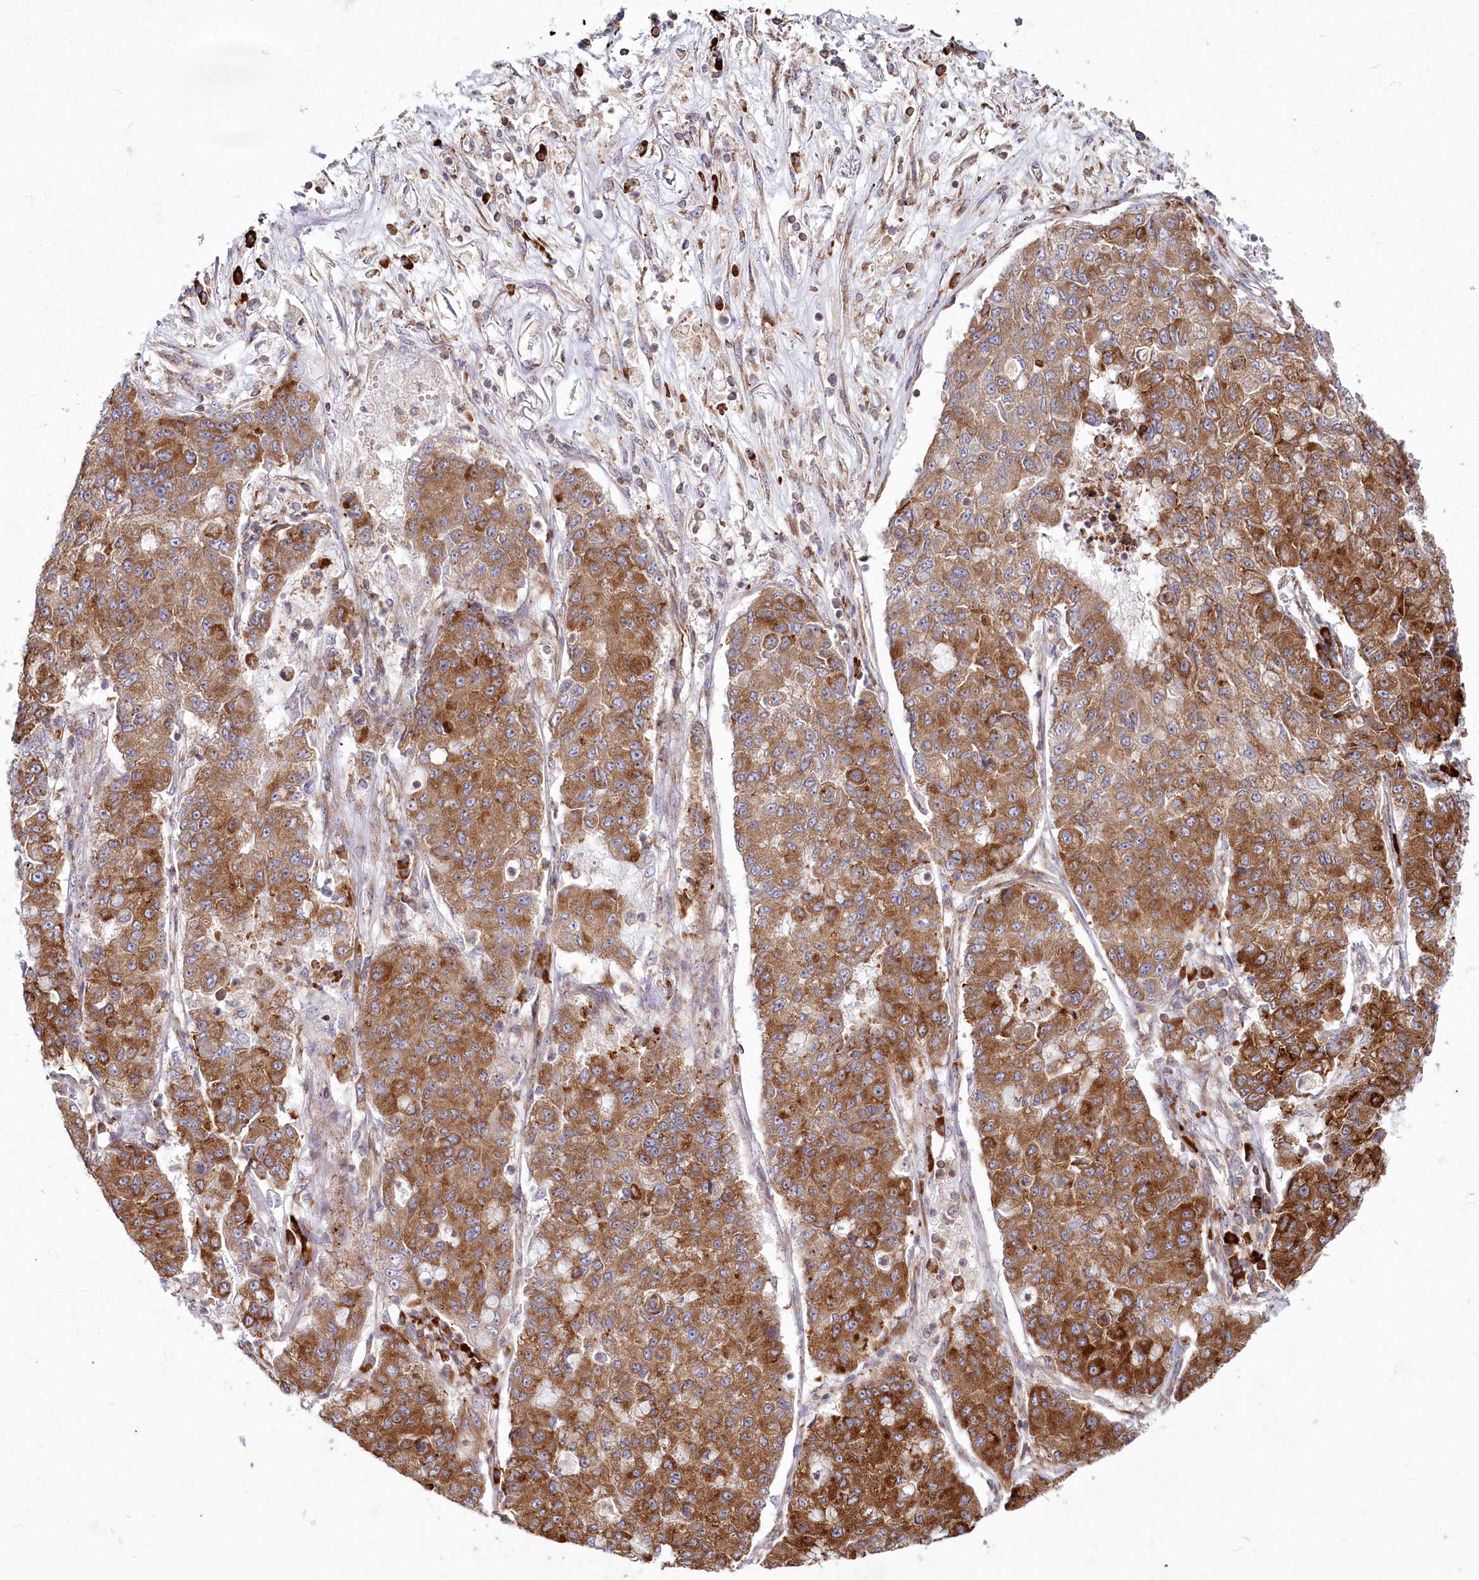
{"staining": {"intensity": "moderate", "quantity": ">75%", "location": "cytoplasmic/membranous"}, "tissue": "lung cancer", "cell_type": "Tumor cells", "image_type": "cancer", "snomed": [{"axis": "morphology", "description": "Squamous cell carcinoma, NOS"}, {"axis": "topography", "description": "Lung"}], "caption": "An image showing moderate cytoplasmic/membranous expression in about >75% of tumor cells in lung squamous cell carcinoma, as visualized by brown immunohistochemical staining.", "gene": "POGLUT1", "patient": {"sex": "male", "age": 74}}